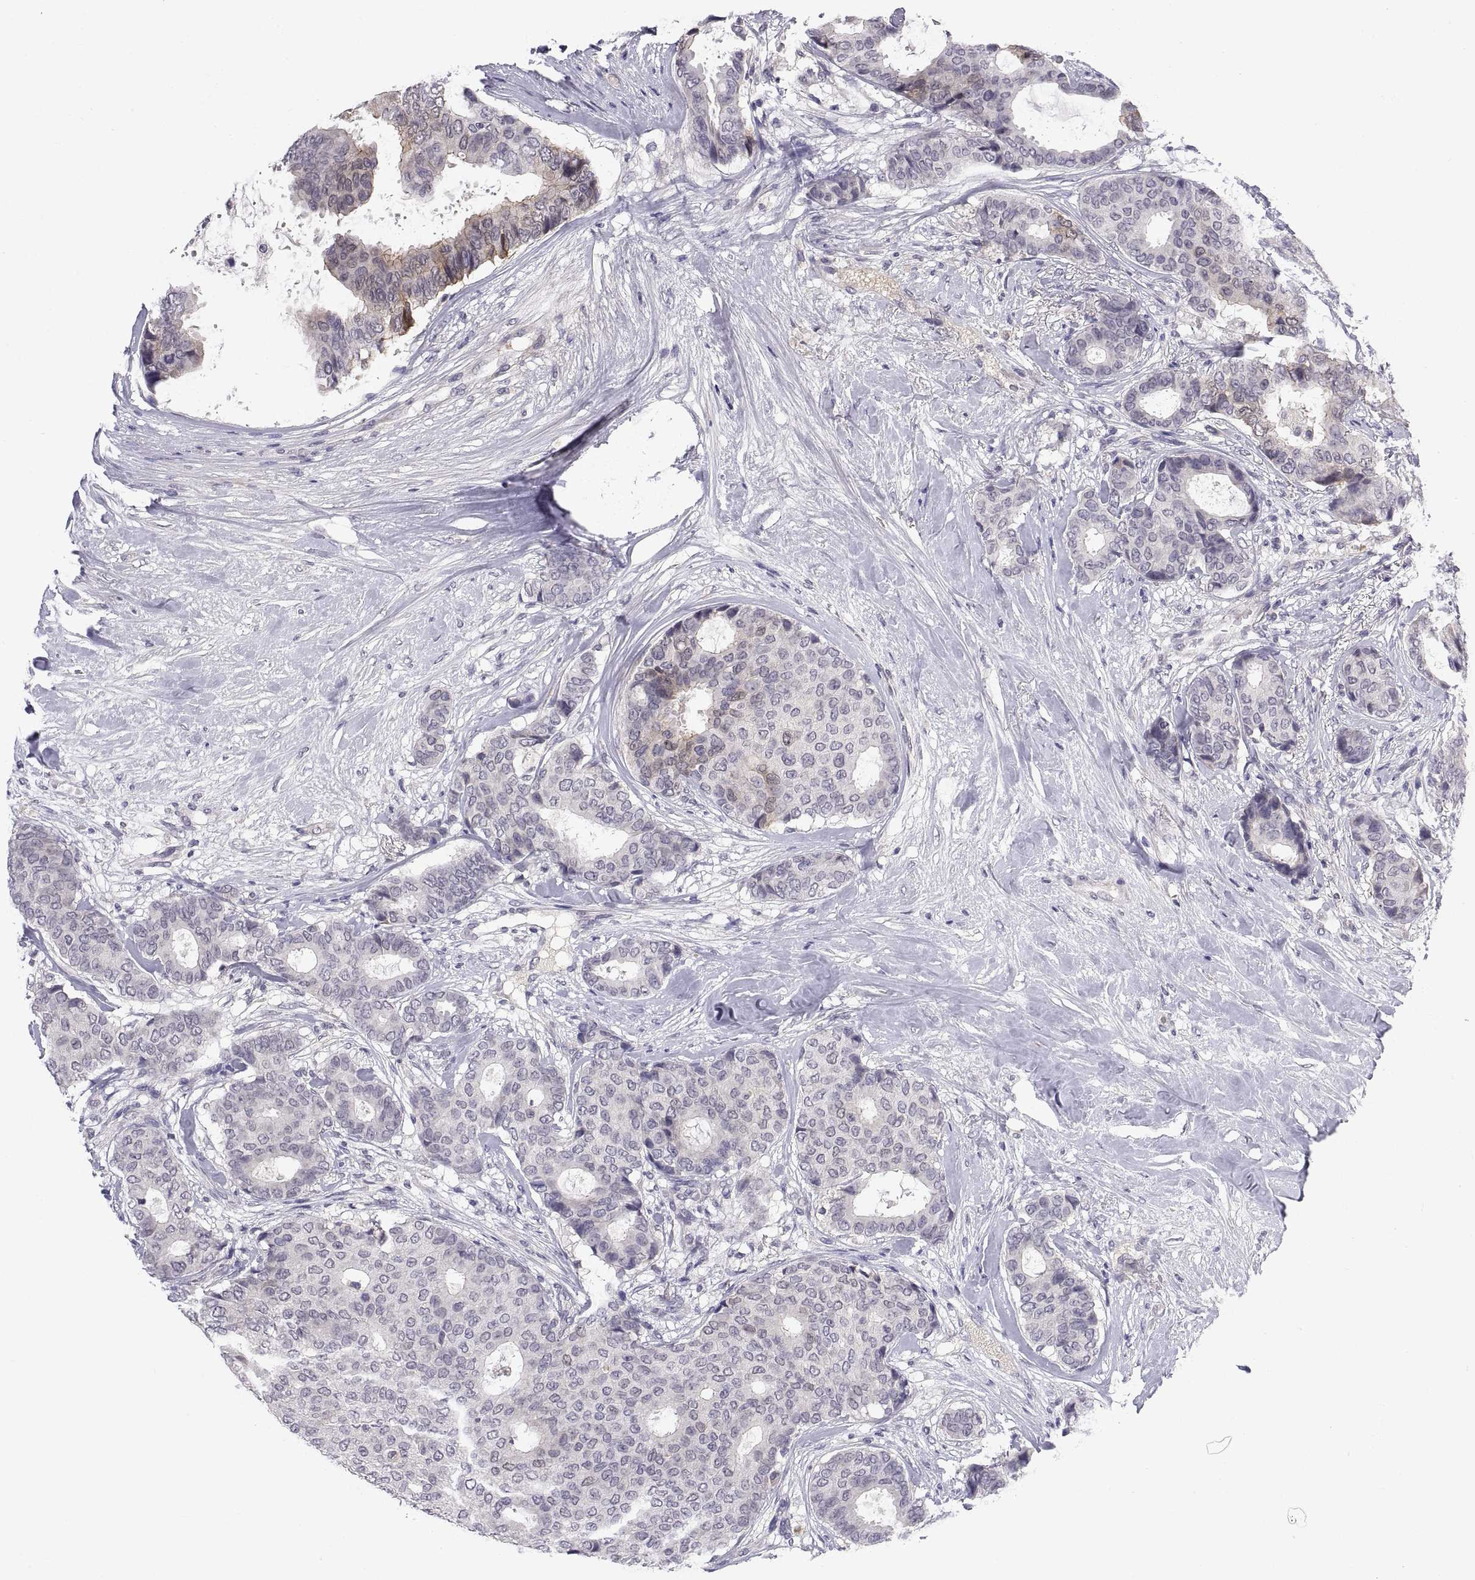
{"staining": {"intensity": "negative", "quantity": "none", "location": "none"}, "tissue": "breast cancer", "cell_type": "Tumor cells", "image_type": "cancer", "snomed": [{"axis": "morphology", "description": "Duct carcinoma"}, {"axis": "topography", "description": "Breast"}], "caption": "Immunohistochemistry histopathology image of neoplastic tissue: human intraductal carcinoma (breast) stained with DAB reveals no significant protein staining in tumor cells. Brightfield microscopy of IHC stained with DAB (brown) and hematoxylin (blue), captured at high magnification.", "gene": "PKP1", "patient": {"sex": "female", "age": 75}}